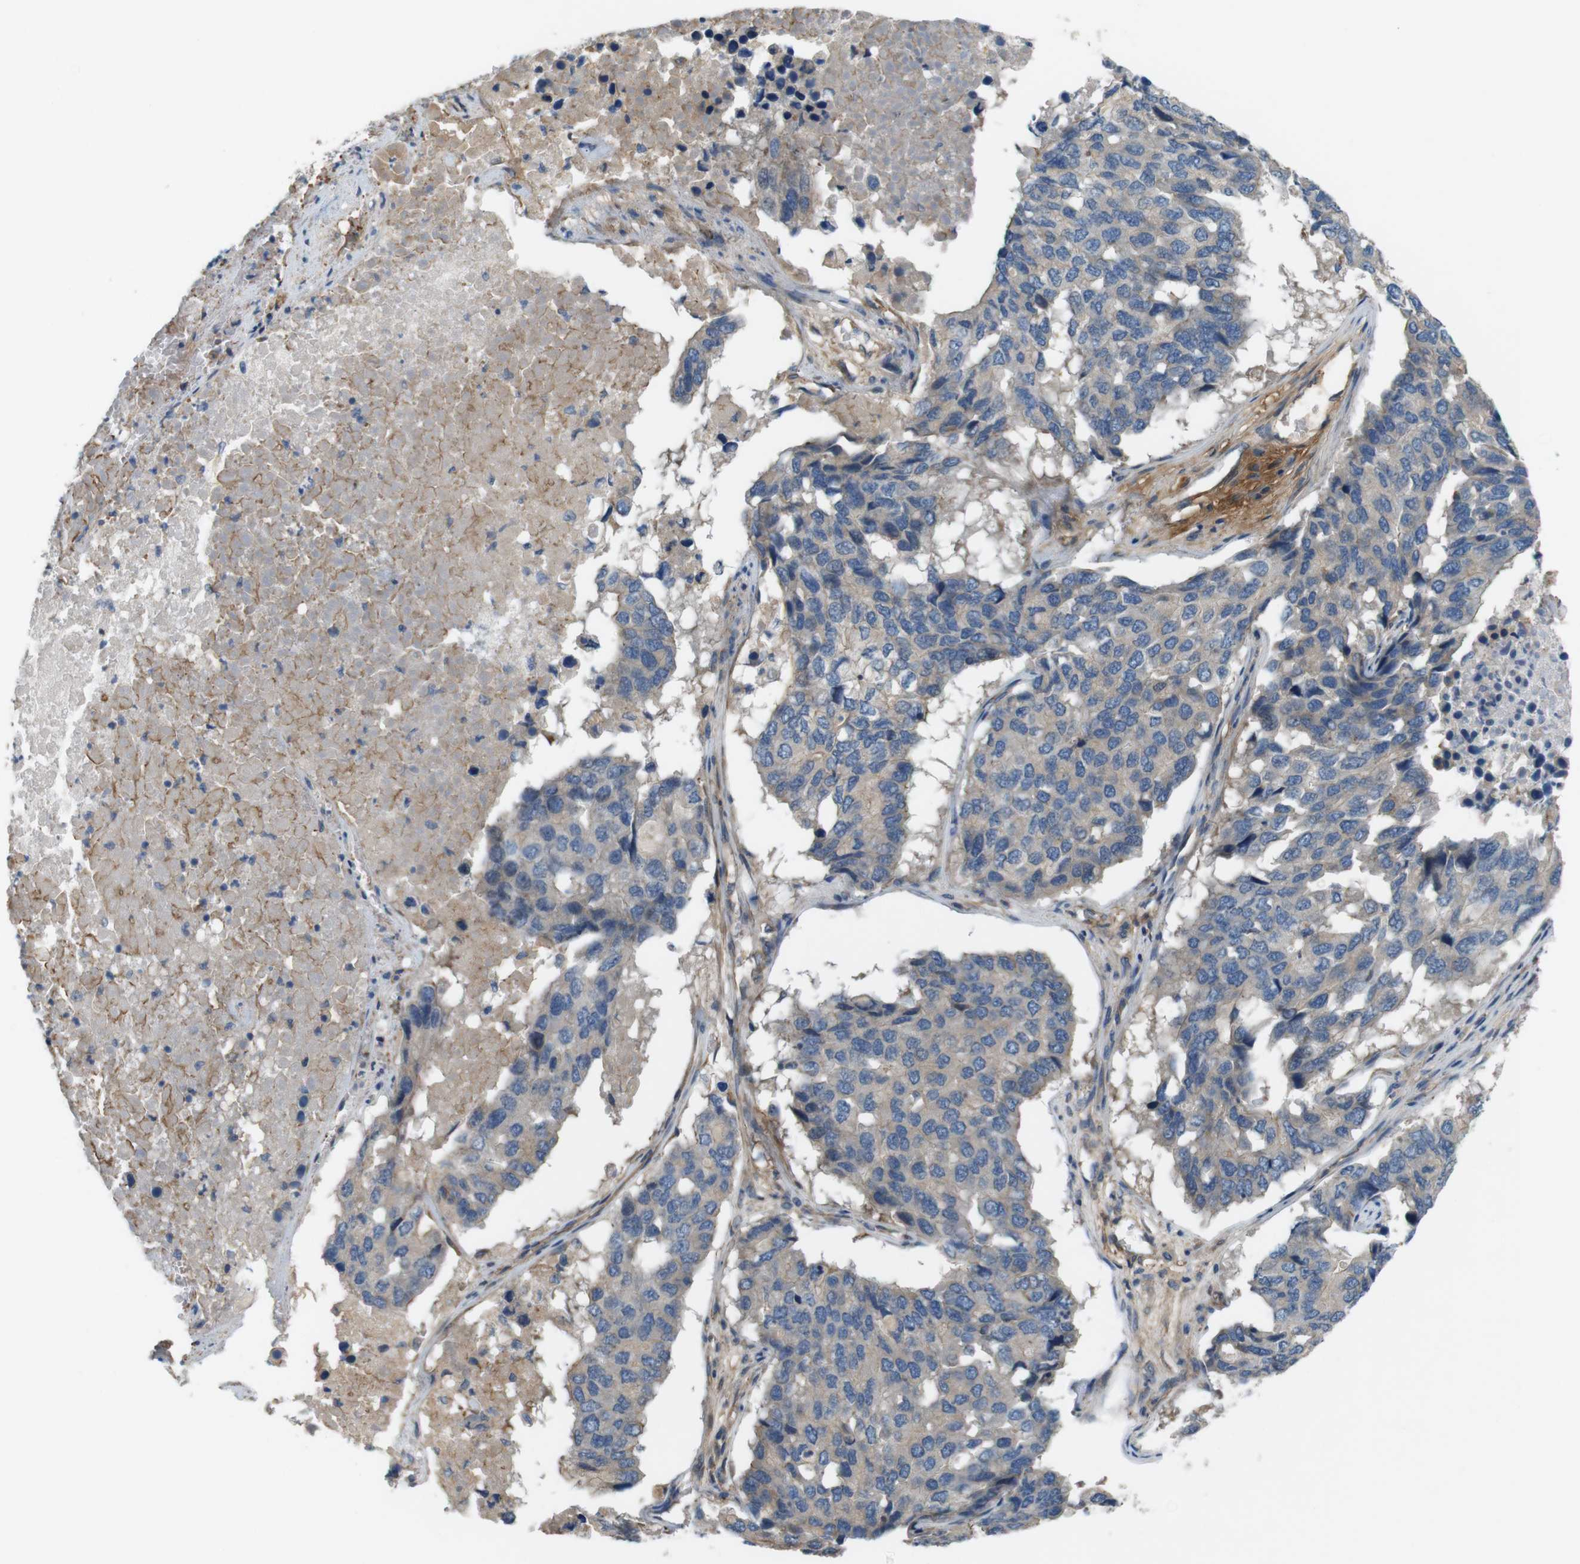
{"staining": {"intensity": "weak", "quantity": ">75%", "location": "cytoplasmic/membranous"}, "tissue": "pancreatic cancer", "cell_type": "Tumor cells", "image_type": "cancer", "snomed": [{"axis": "morphology", "description": "Adenocarcinoma, NOS"}, {"axis": "topography", "description": "Pancreas"}], "caption": "The immunohistochemical stain highlights weak cytoplasmic/membranous staining in tumor cells of pancreatic cancer tissue. Nuclei are stained in blue.", "gene": "BVES", "patient": {"sex": "male", "age": 50}}